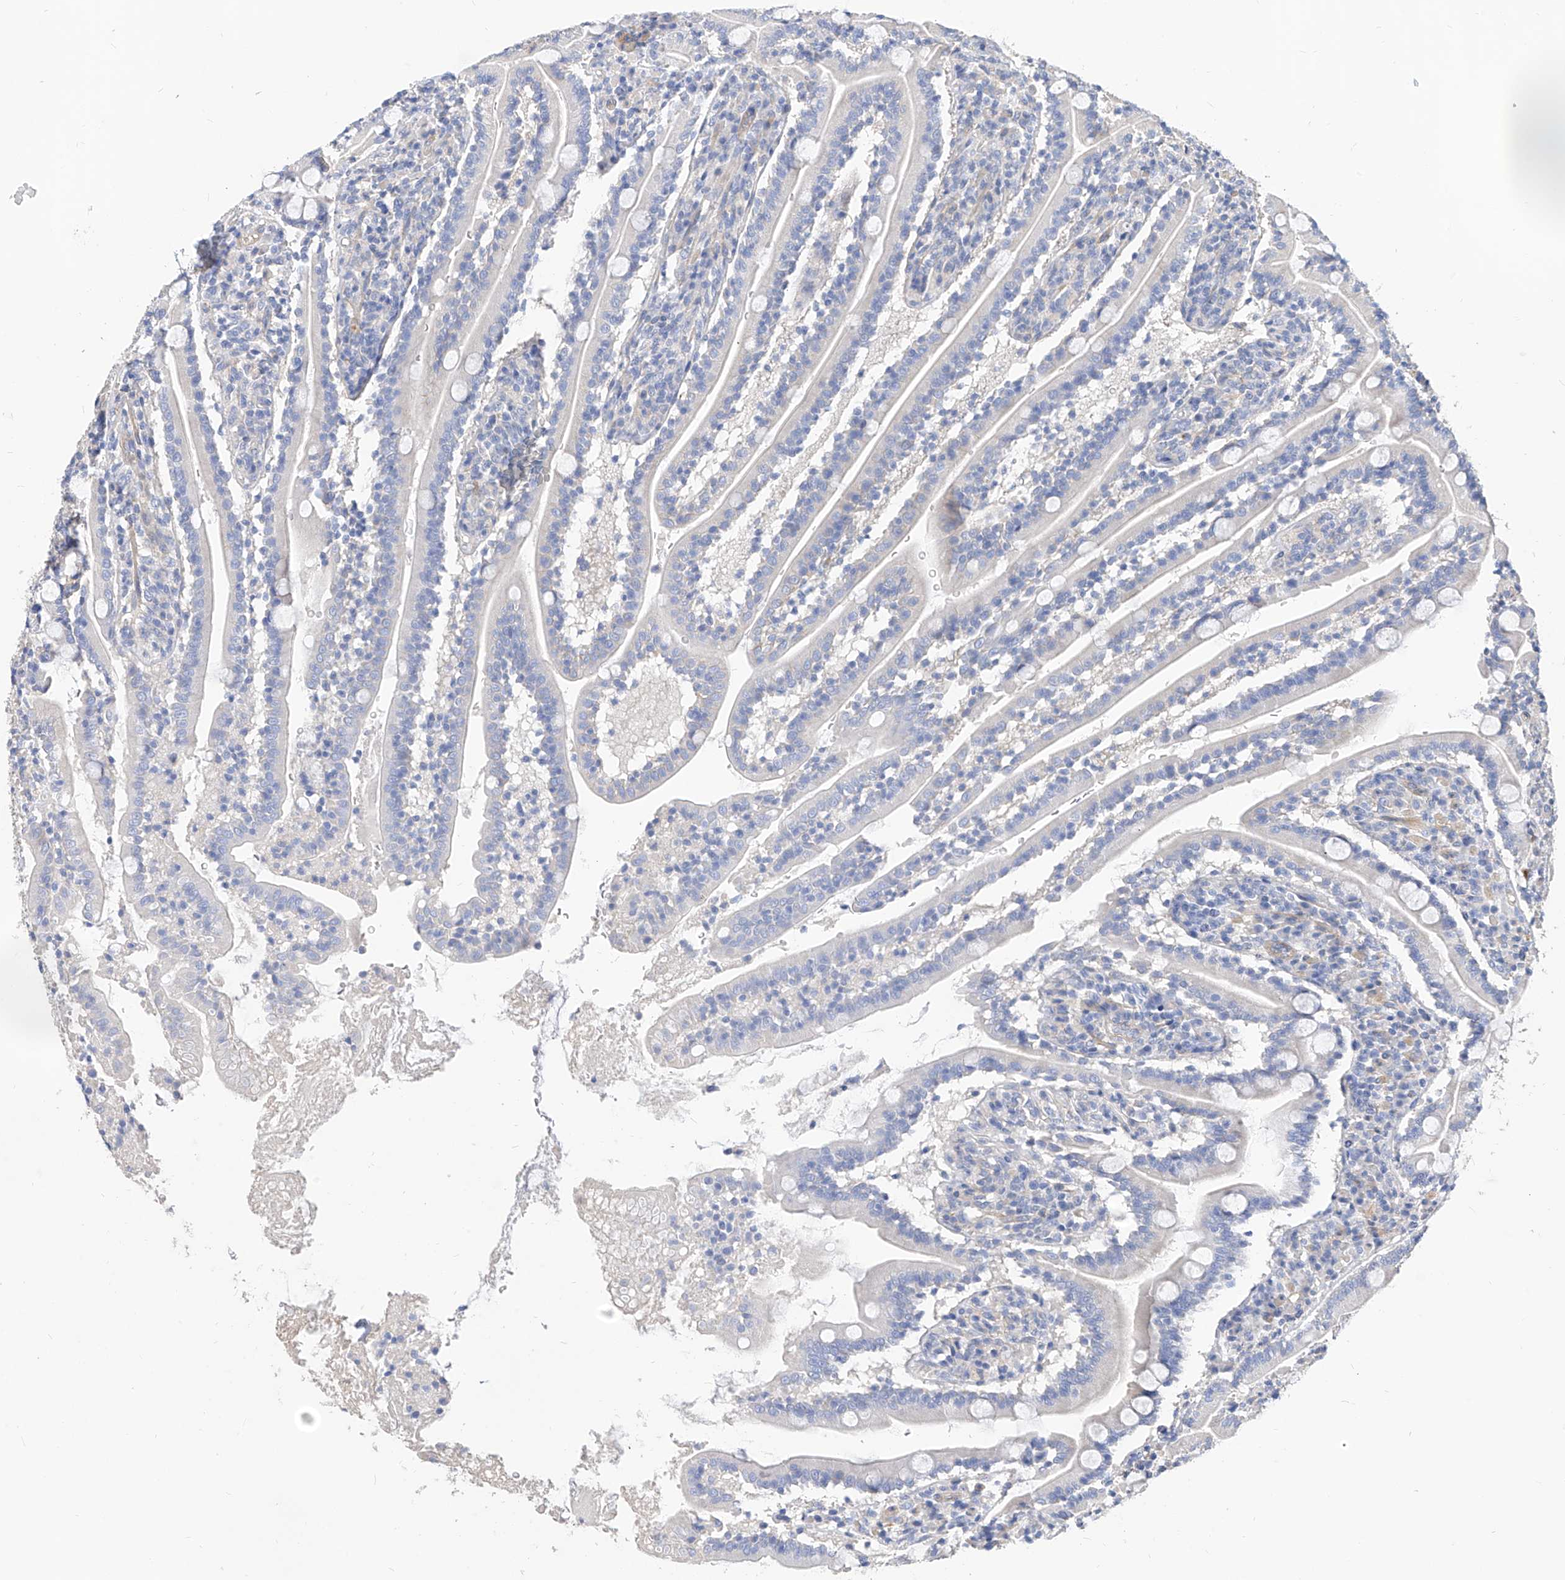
{"staining": {"intensity": "negative", "quantity": "none", "location": "none"}, "tissue": "duodenum", "cell_type": "Glandular cells", "image_type": "normal", "snomed": [{"axis": "morphology", "description": "Normal tissue, NOS"}, {"axis": "topography", "description": "Duodenum"}], "caption": "A photomicrograph of human duodenum is negative for staining in glandular cells. (DAB (3,3'-diaminobenzidine) IHC with hematoxylin counter stain).", "gene": "SCGB2A1", "patient": {"sex": "male", "age": 35}}